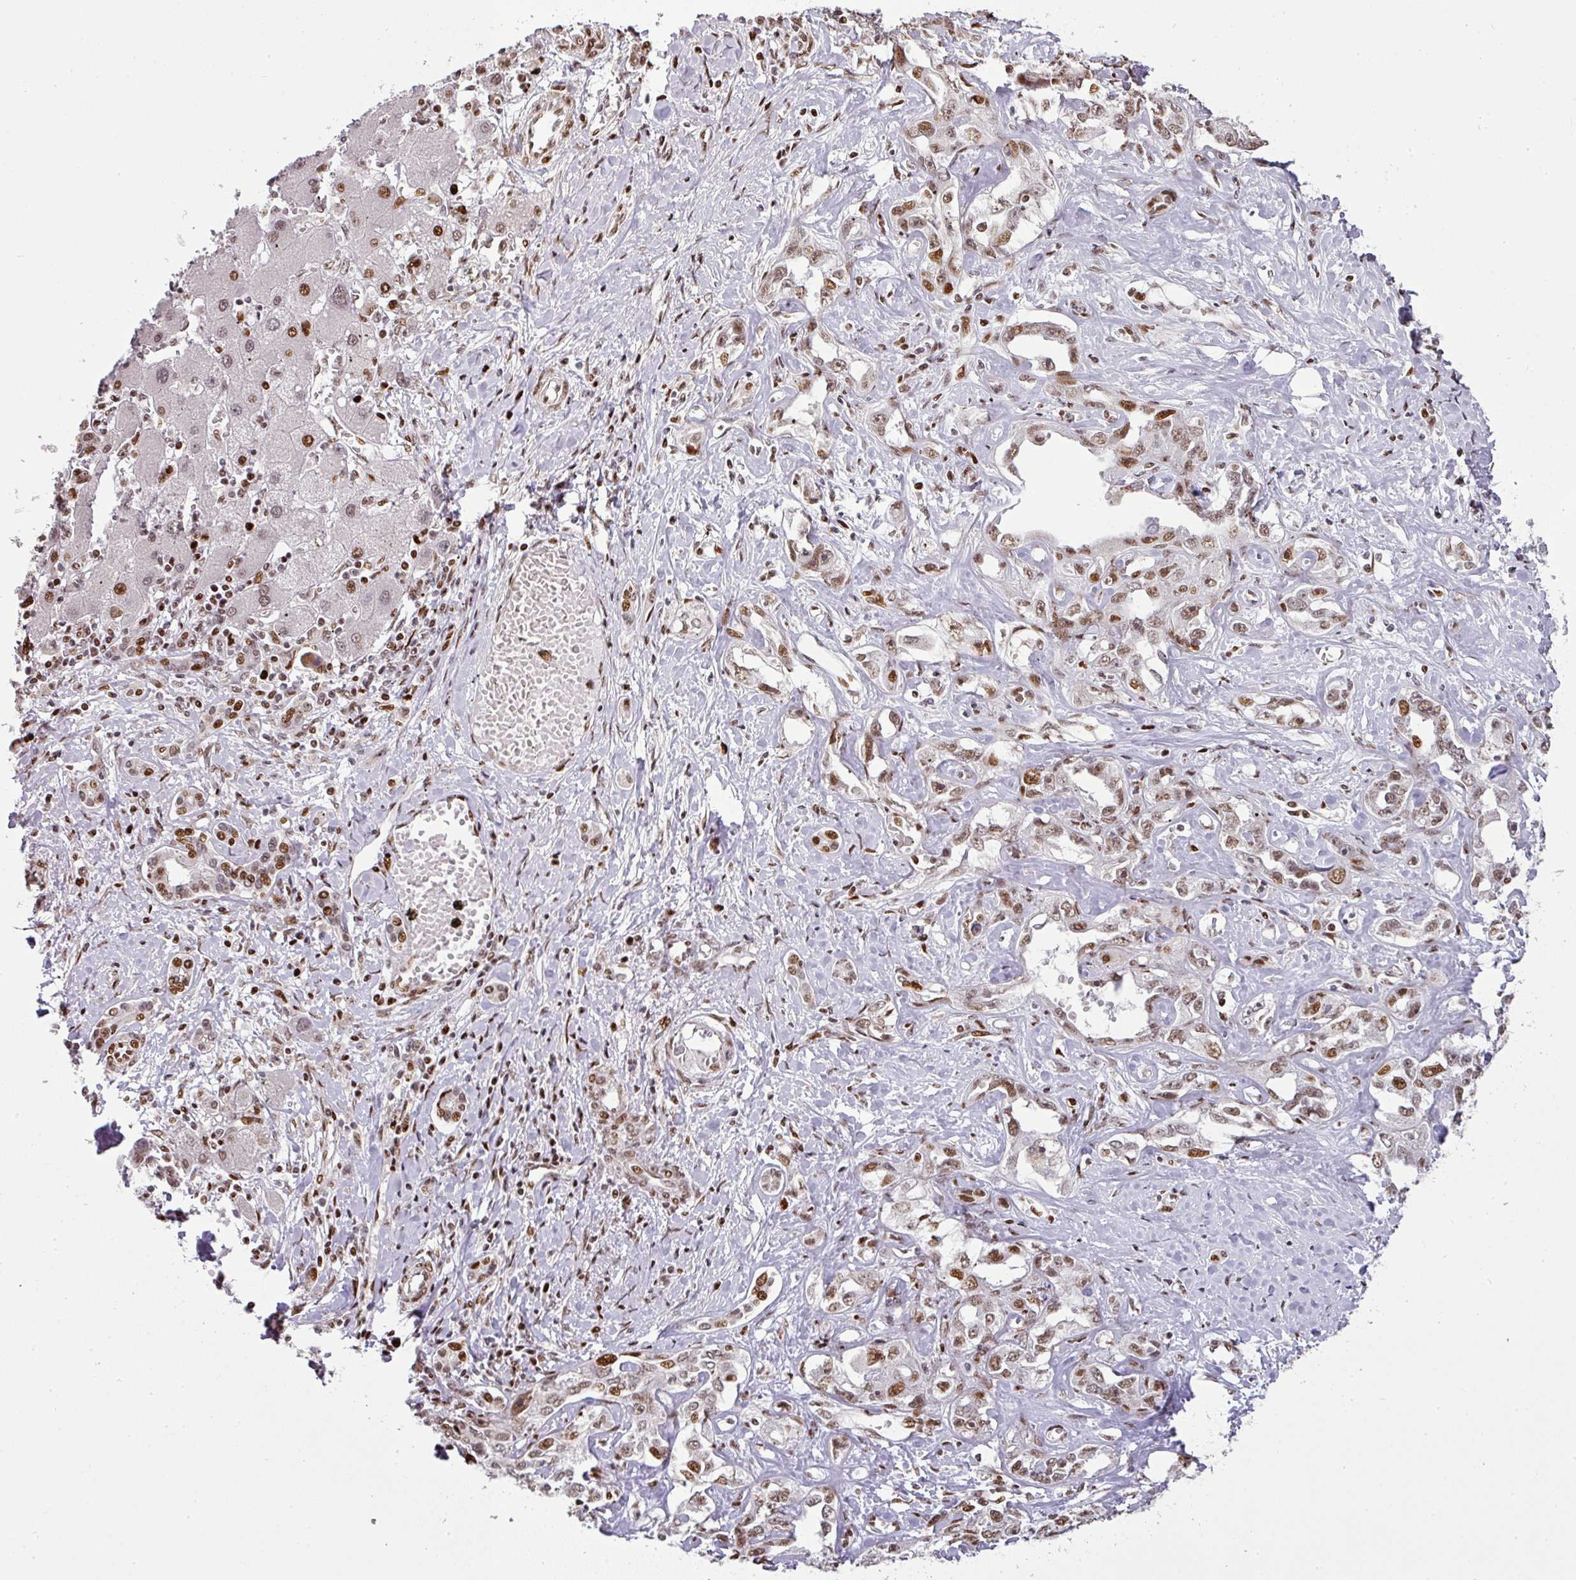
{"staining": {"intensity": "moderate", "quantity": ">75%", "location": "nuclear"}, "tissue": "liver cancer", "cell_type": "Tumor cells", "image_type": "cancer", "snomed": [{"axis": "morphology", "description": "Cholangiocarcinoma"}, {"axis": "topography", "description": "Liver"}], "caption": "Protein staining demonstrates moderate nuclear positivity in approximately >75% of tumor cells in liver cancer (cholangiocarcinoma).", "gene": "MYSM1", "patient": {"sex": "male", "age": 59}}